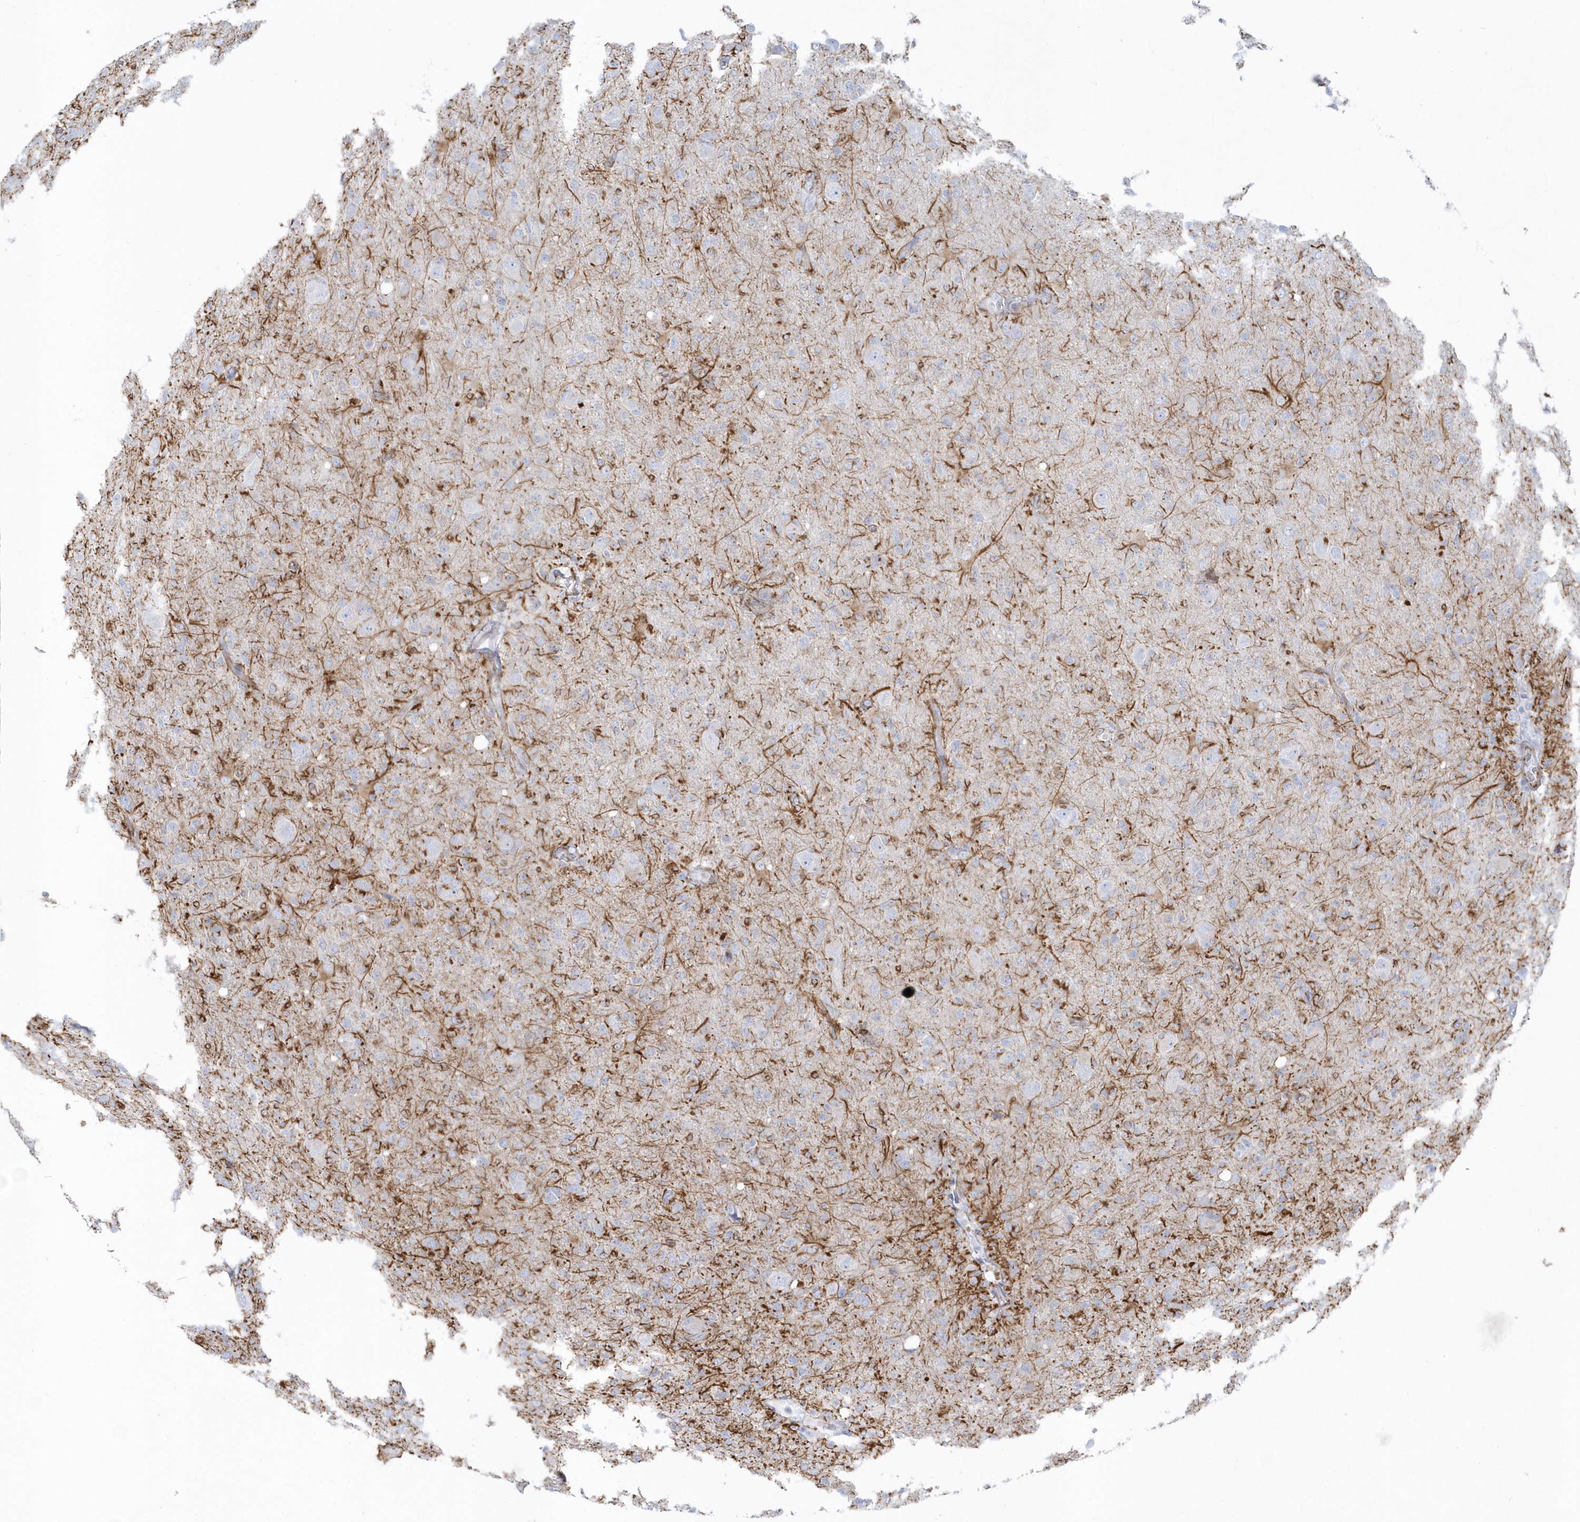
{"staining": {"intensity": "negative", "quantity": "none", "location": "none"}, "tissue": "glioma", "cell_type": "Tumor cells", "image_type": "cancer", "snomed": [{"axis": "morphology", "description": "Glioma, malignant, High grade"}, {"axis": "topography", "description": "Brain"}], "caption": "Histopathology image shows no protein staining in tumor cells of malignant glioma (high-grade) tissue.", "gene": "PPIL6", "patient": {"sex": "female", "age": 57}}